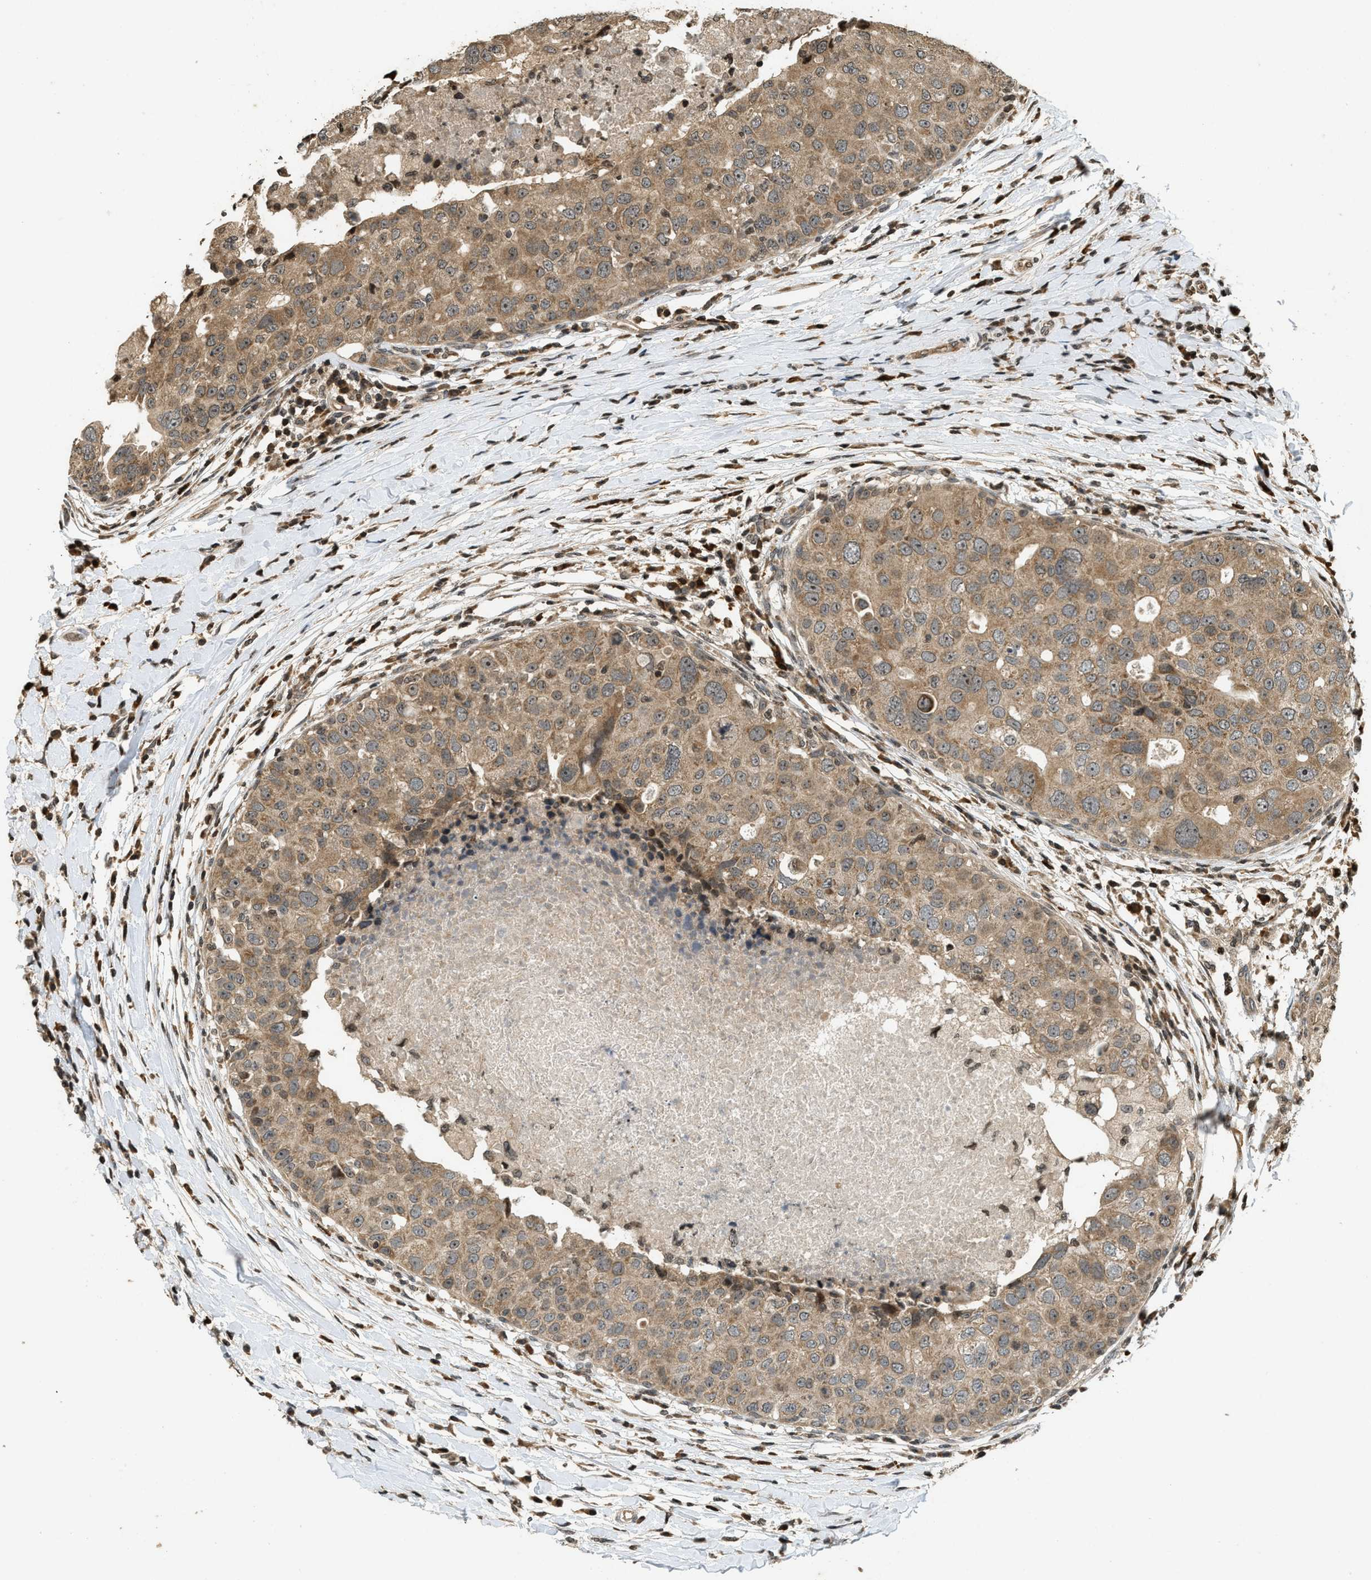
{"staining": {"intensity": "moderate", "quantity": ">75%", "location": "cytoplasmic/membranous,nuclear"}, "tissue": "breast cancer", "cell_type": "Tumor cells", "image_type": "cancer", "snomed": [{"axis": "morphology", "description": "Duct carcinoma"}, {"axis": "topography", "description": "Breast"}], "caption": "A brown stain labels moderate cytoplasmic/membranous and nuclear staining of a protein in human breast cancer tumor cells.", "gene": "SIAH1", "patient": {"sex": "female", "age": 27}}